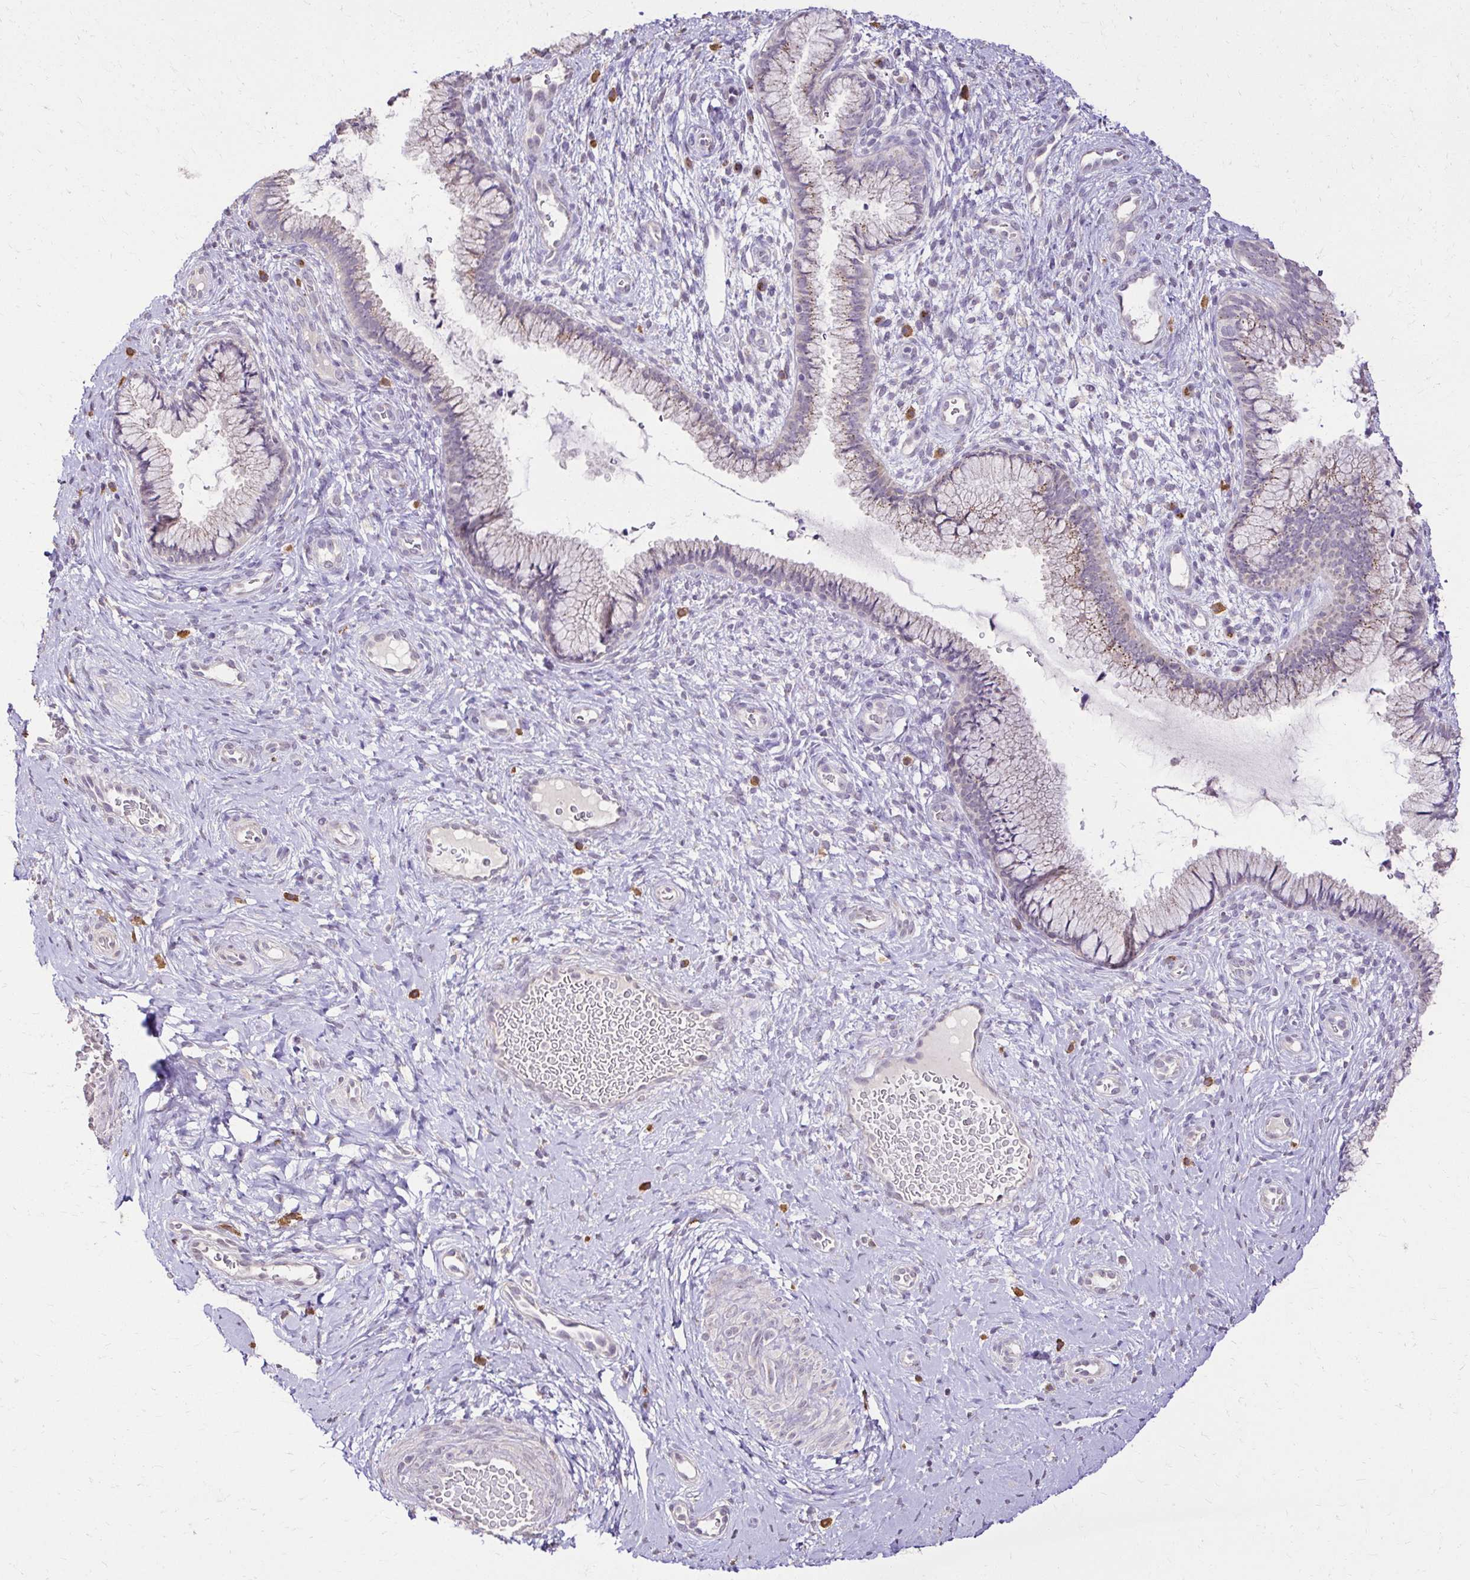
{"staining": {"intensity": "moderate", "quantity": "<25%", "location": "cytoplasmic/membranous"}, "tissue": "cervix", "cell_type": "Glandular cells", "image_type": "normal", "snomed": [{"axis": "morphology", "description": "Normal tissue, NOS"}, {"axis": "topography", "description": "Cervix"}], "caption": "Human cervix stained for a protein (brown) shows moderate cytoplasmic/membranous positive positivity in approximately <25% of glandular cells.", "gene": "KIAA1210", "patient": {"sex": "female", "age": 34}}